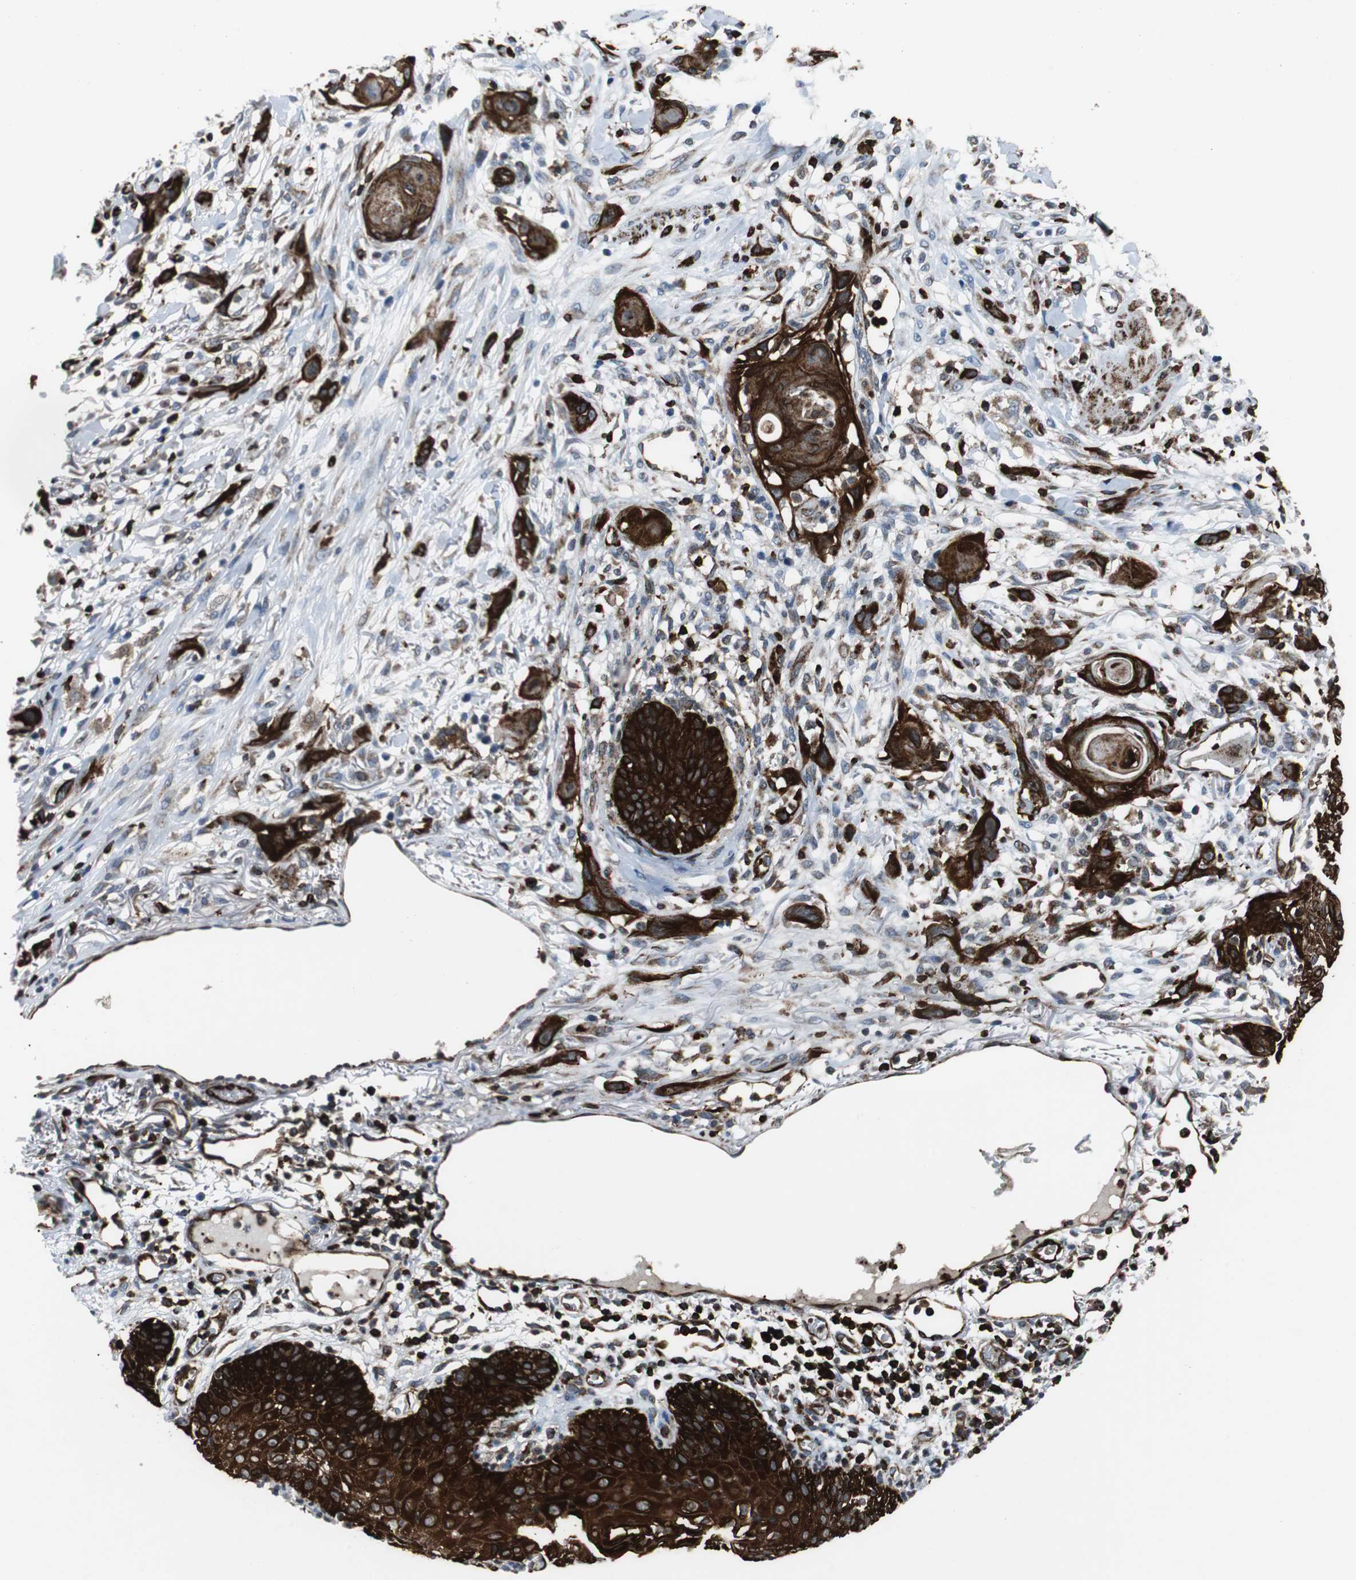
{"staining": {"intensity": "strong", "quantity": ">75%", "location": "cytoplasmic/membranous"}, "tissue": "skin cancer", "cell_type": "Tumor cells", "image_type": "cancer", "snomed": [{"axis": "morphology", "description": "Normal tissue, NOS"}, {"axis": "morphology", "description": "Squamous cell carcinoma, NOS"}, {"axis": "topography", "description": "Skin"}], "caption": "This is a histology image of IHC staining of squamous cell carcinoma (skin), which shows strong staining in the cytoplasmic/membranous of tumor cells.", "gene": "TUBA4A", "patient": {"sex": "female", "age": 59}}